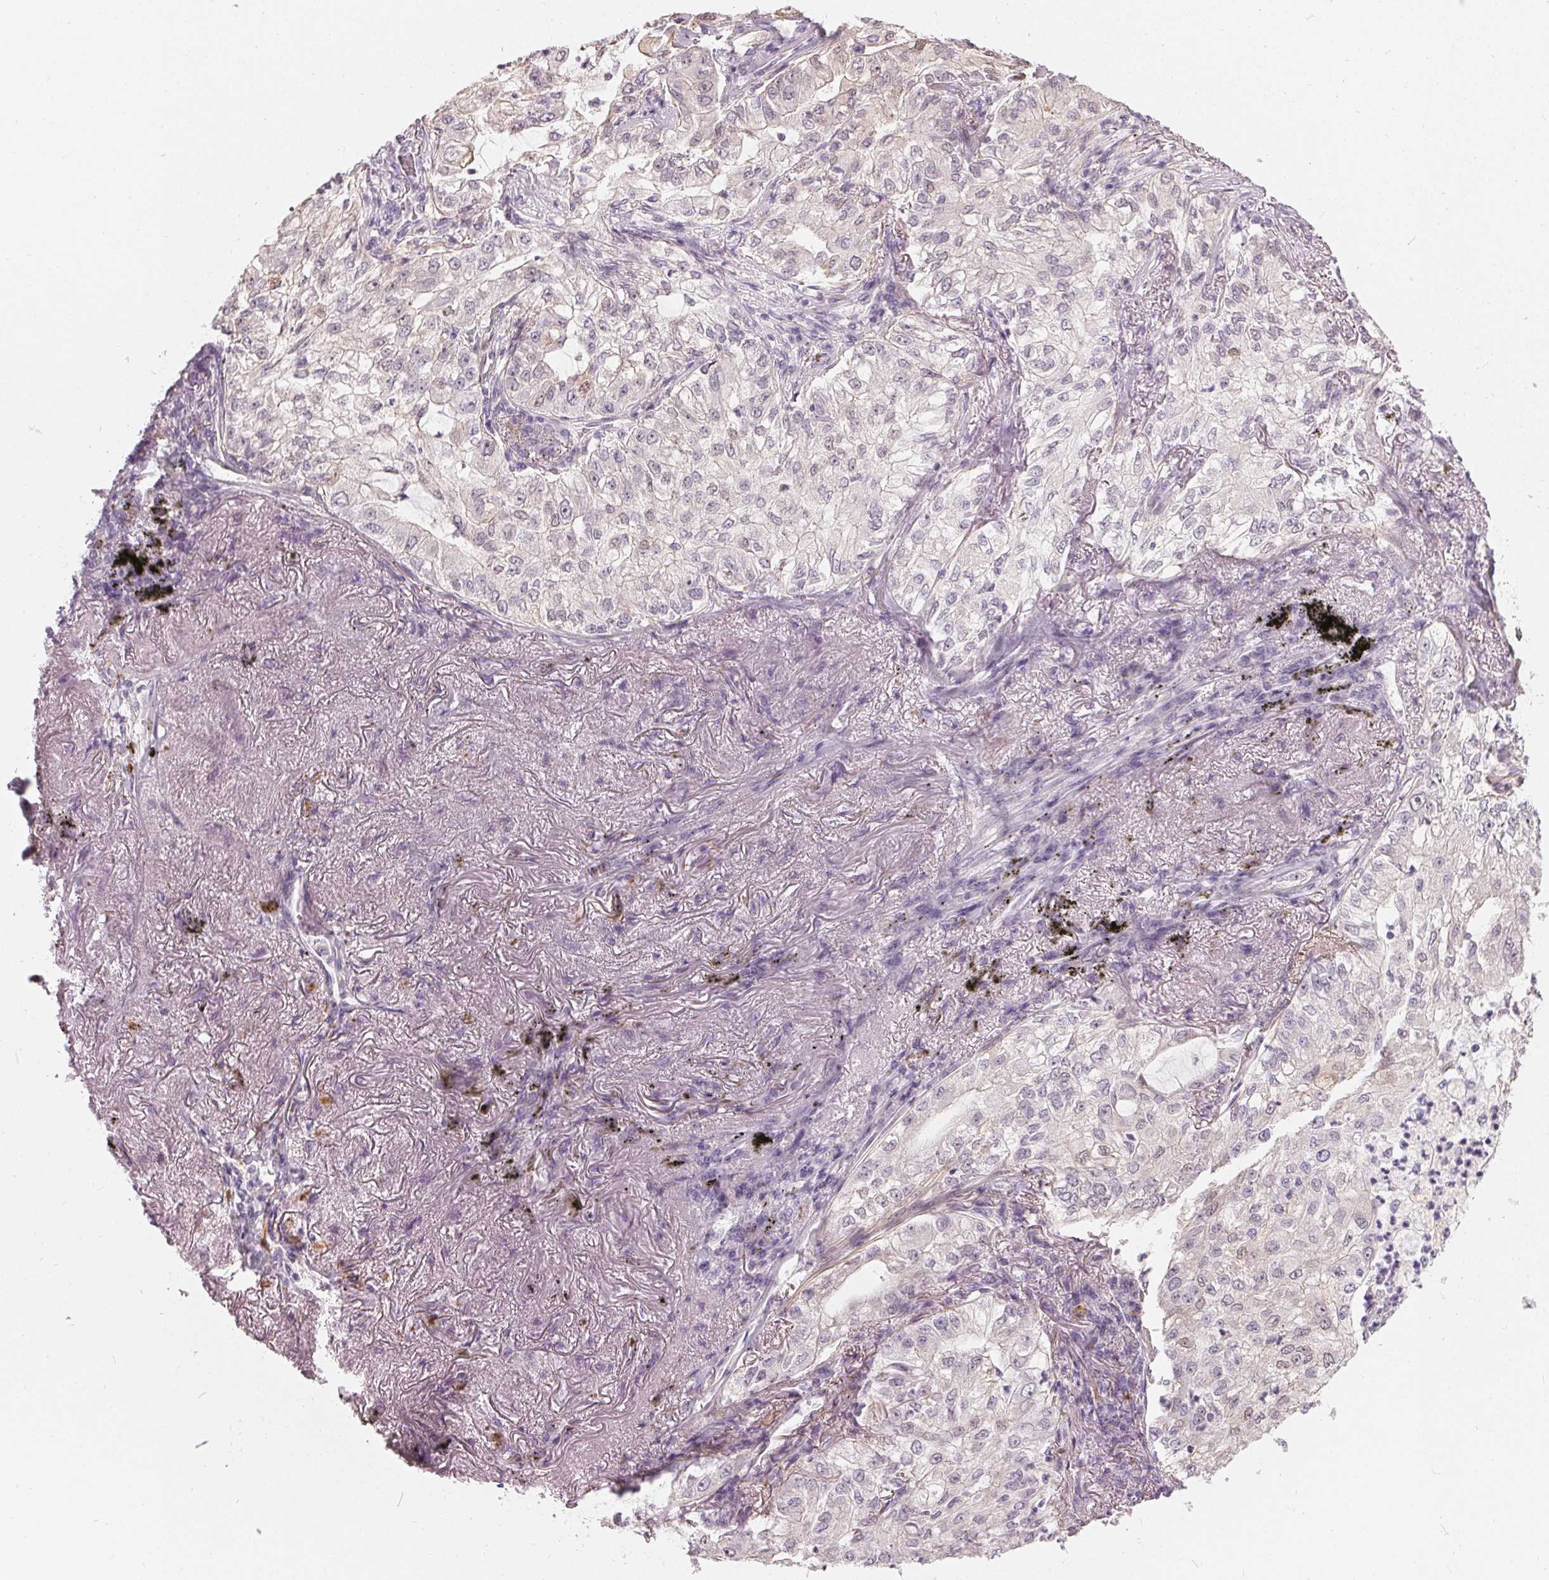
{"staining": {"intensity": "weak", "quantity": "<25%", "location": "nuclear"}, "tissue": "lung cancer", "cell_type": "Tumor cells", "image_type": "cancer", "snomed": [{"axis": "morphology", "description": "Adenocarcinoma, NOS"}, {"axis": "topography", "description": "Lung"}], "caption": "The micrograph shows no staining of tumor cells in lung cancer (adenocarcinoma).", "gene": "HOPX", "patient": {"sex": "female", "age": 73}}